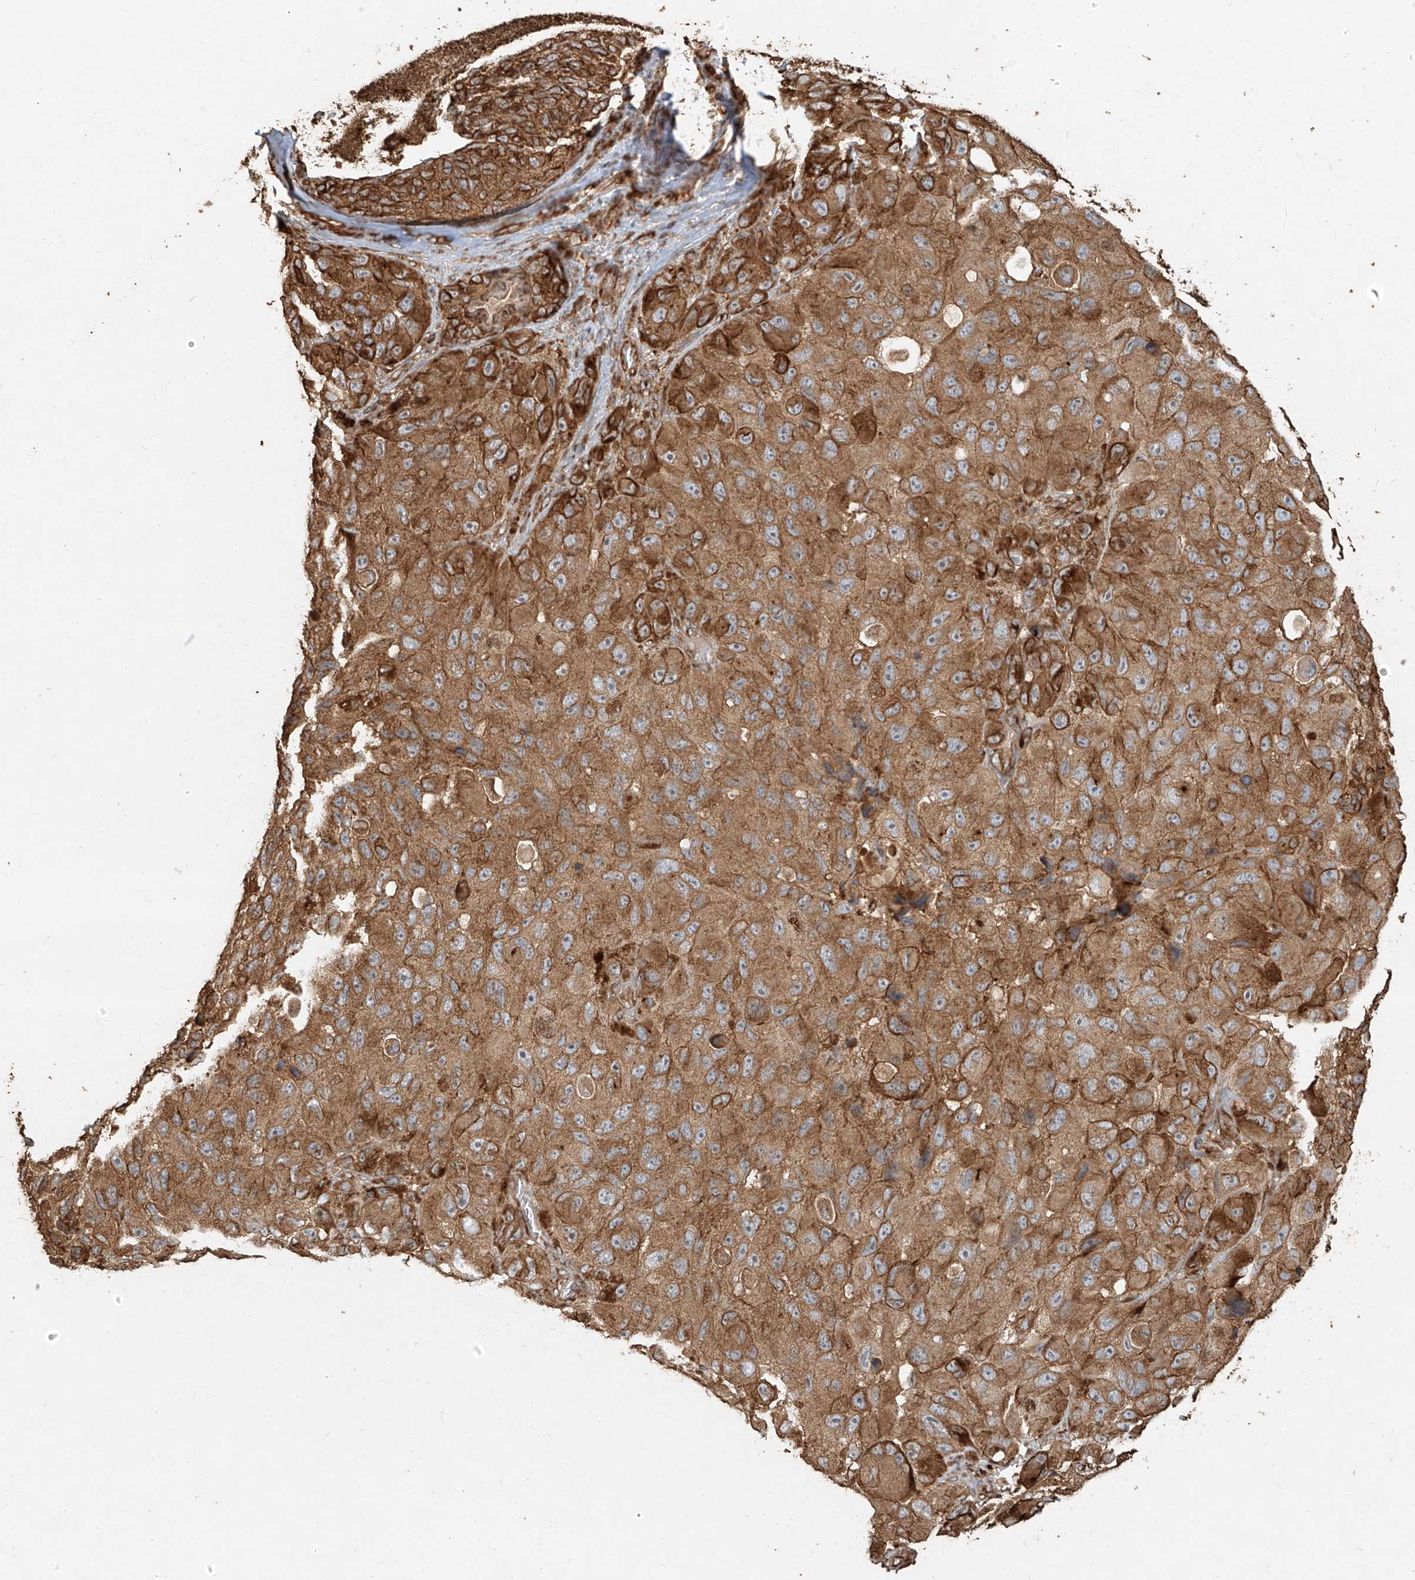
{"staining": {"intensity": "moderate", "quantity": ">75%", "location": "cytoplasmic/membranous"}, "tissue": "melanoma", "cell_type": "Tumor cells", "image_type": "cancer", "snomed": [{"axis": "morphology", "description": "Malignant melanoma, NOS"}, {"axis": "topography", "description": "Skin"}], "caption": "Protein expression analysis of human melanoma reveals moderate cytoplasmic/membranous expression in approximately >75% of tumor cells.", "gene": "EFNB1", "patient": {"sex": "female", "age": 73}}